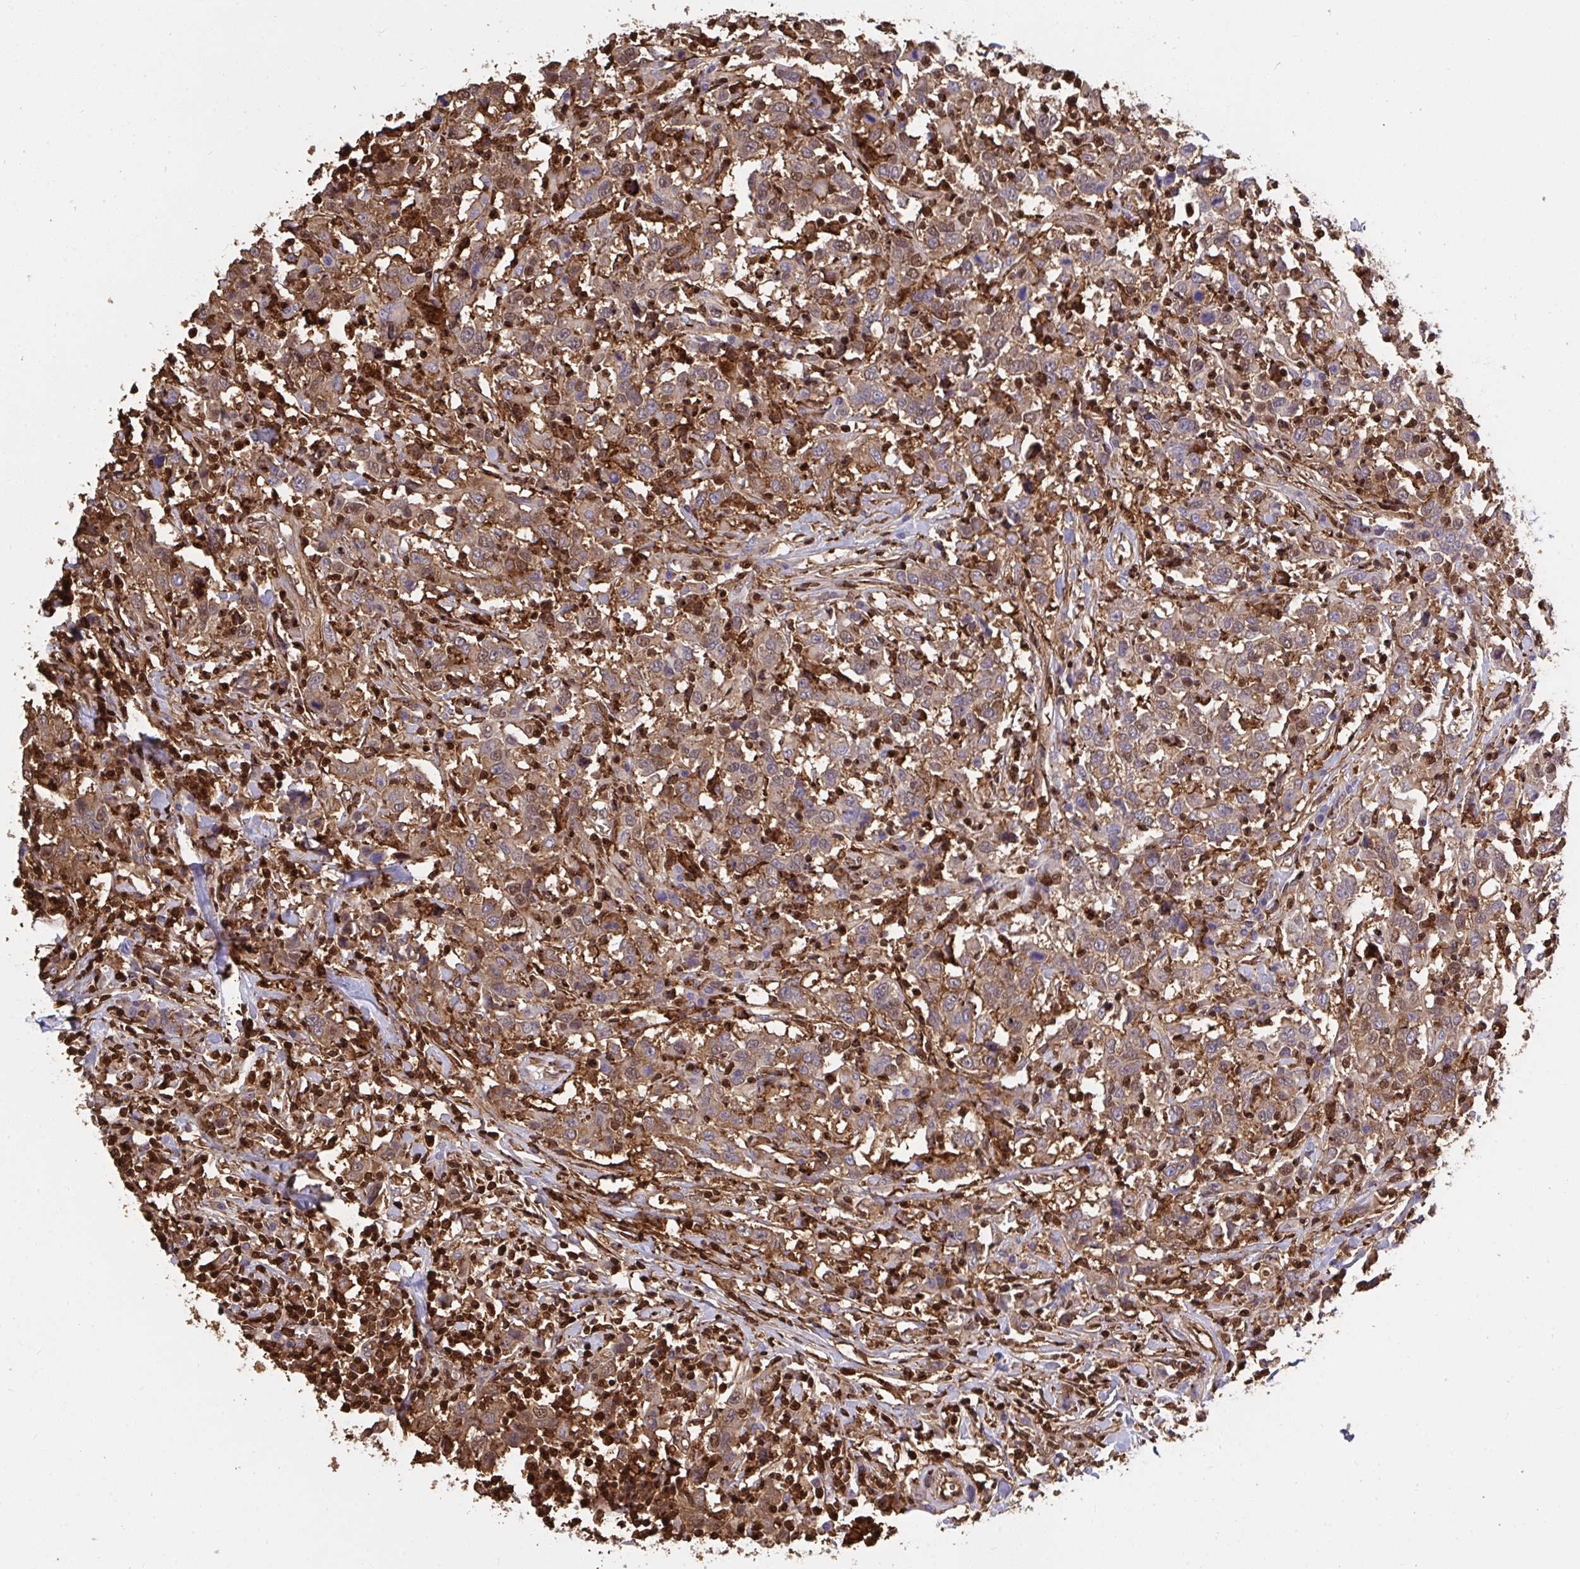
{"staining": {"intensity": "moderate", "quantity": ">75%", "location": "cytoplasmic/membranous"}, "tissue": "urothelial cancer", "cell_type": "Tumor cells", "image_type": "cancer", "snomed": [{"axis": "morphology", "description": "Urothelial carcinoma, High grade"}, {"axis": "topography", "description": "Urinary bladder"}], "caption": "Urothelial carcinoma (high-grade) tissue demonstrates moderate cytoplasmic/membranous expression in approximately >75% of tumor cells", "gene": "CFL1", "patient": {"sex": "male", "age": 61}}